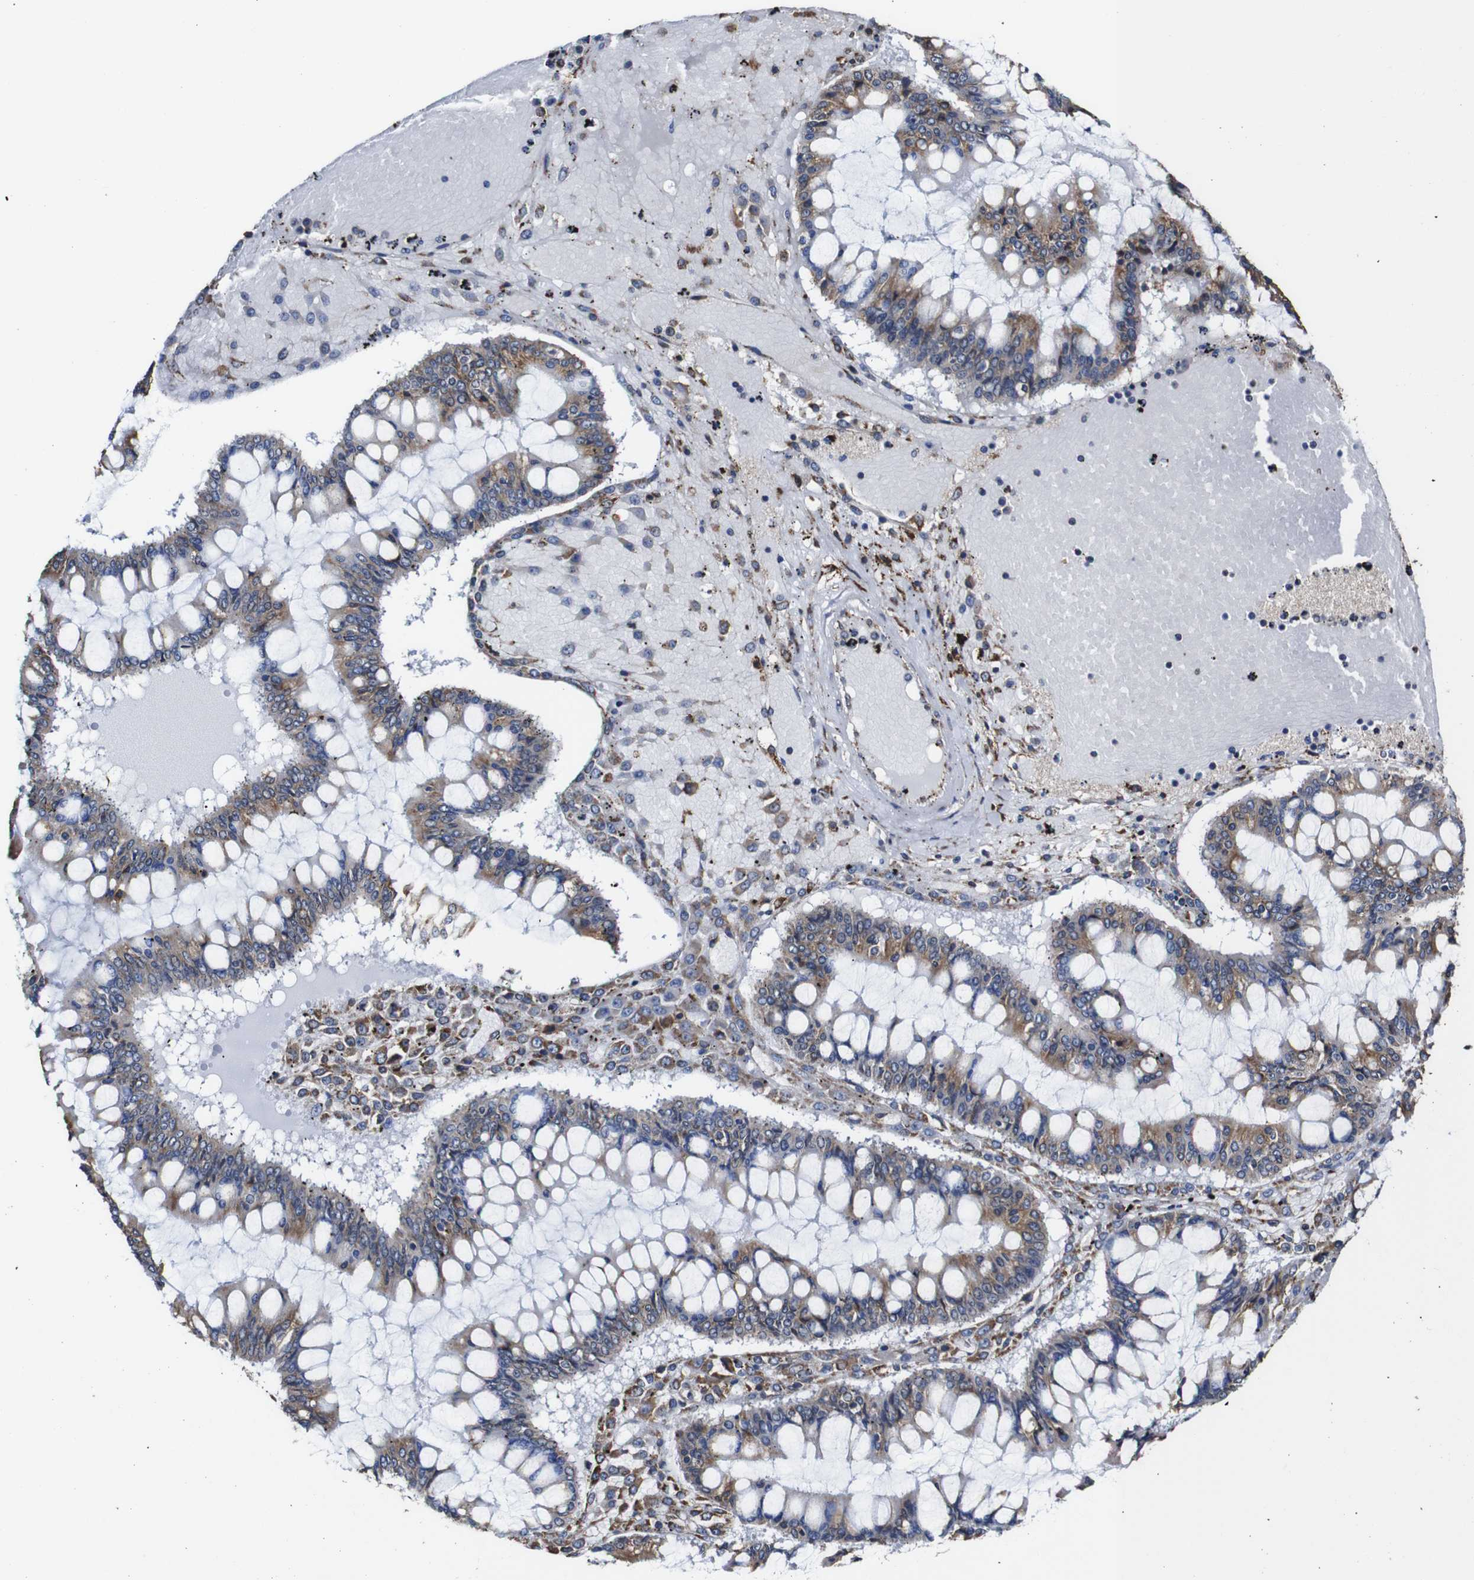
{"staining": {"intensity": "moderate", "quantity": ">75%", "location": "cytoplasmic/membranous"}, "tissue": "ovarian cancer", "cell_type": "Tumor cells", "image_type": "cancer", "snomed": [{"axis": "morphology", "description": "Cystadenocarcinoma, mucinous, NOS"}, {"axis": "topography", "description": "Ovary"}], "caption": "An image of human ovarian cancer (mucinous cystadenocarcinoma) stained for a protein exhibits moderate cytoplasmic/membranous brown staining in tumor cells. (Stains: DAB in brown, nuclei in blue, Microscopy: brightfield microscopy at high magnification).", "gene": "PPIB", "patient": {"sex": "female", "age": 73}}